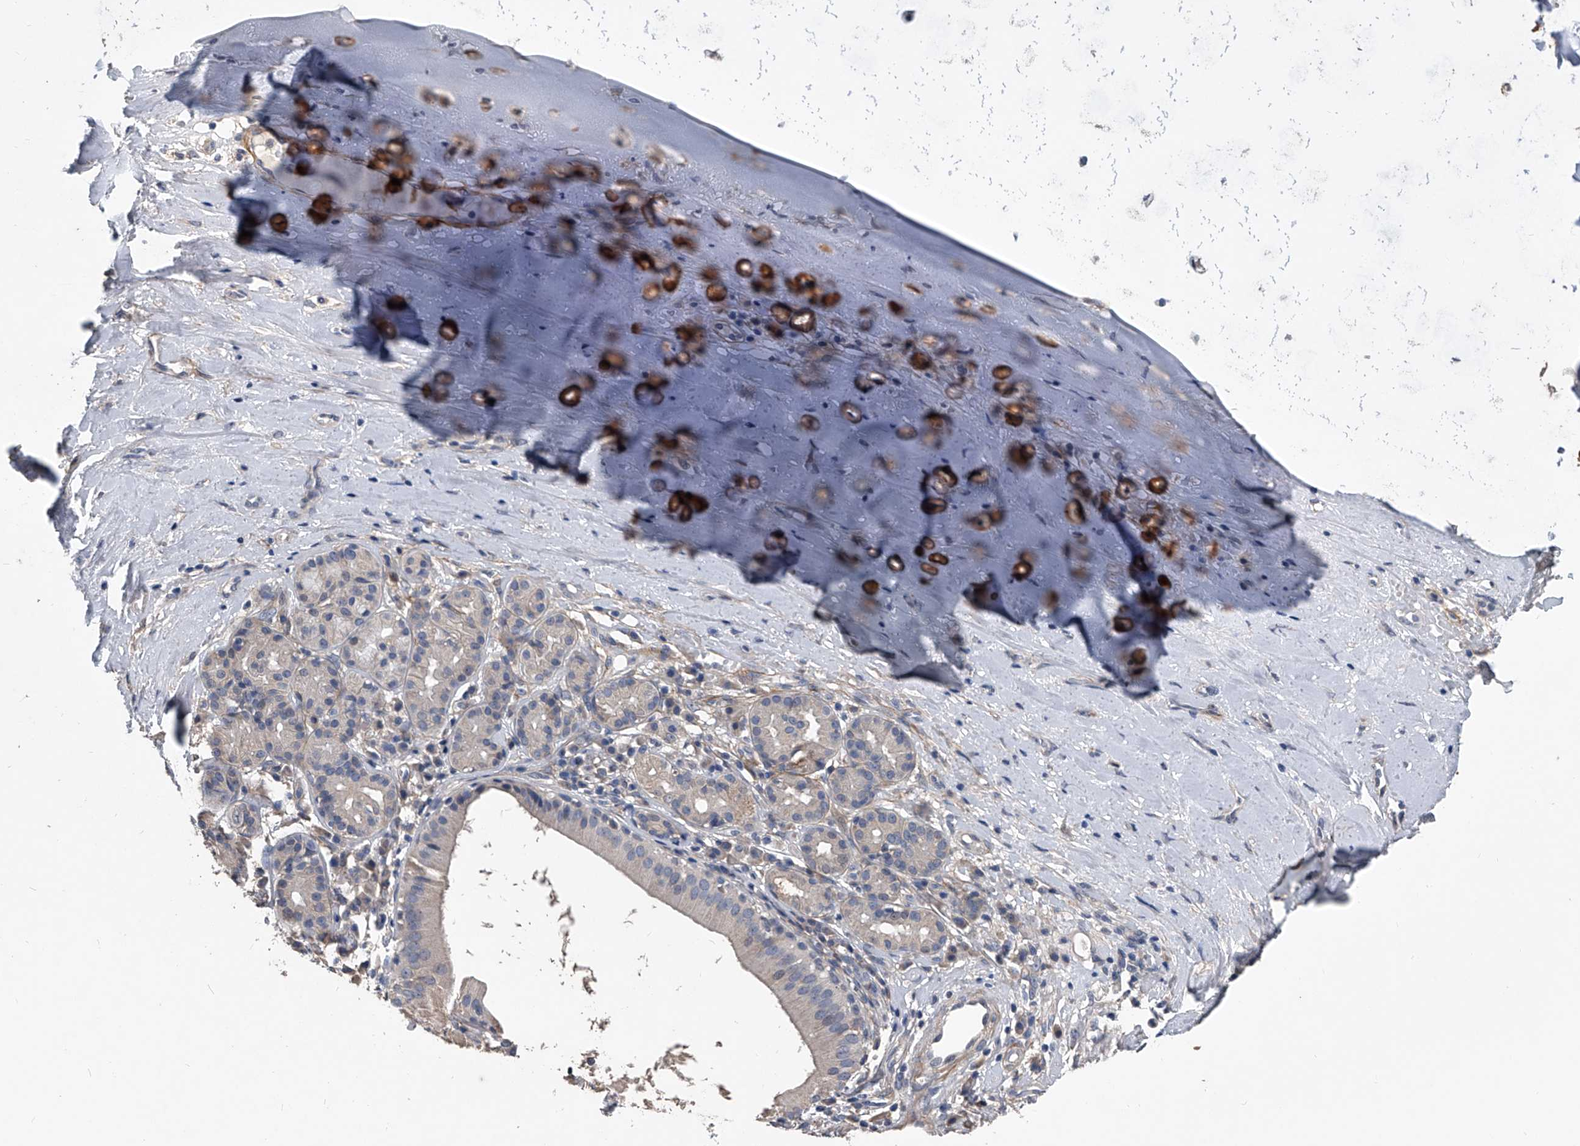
{"staining": {"intensity": "negative", "quantity": "none", "location": "none"}, "tissue": "adipose tissue", "cell_type": "Adipocytes", "image_type": "normal", "snomed": [{"axis": "morphology", "description": "Normal tissue, NOS"}, {"axis": "morphology", "description": "Basal cell carcinoma"}, {"axis": "topography", "description": "Cartilage tissue"}, {"axis": "topography", "description": "Nasopharynx"}, {"axis": "topography", "description": "Oral tissue"}], "caption": "Immunohistochemistry (IHC) photomicrograph of benign adipose tissue: adipose tissue stained with DAB exhibits no significant protein expression in adipocytes. (DAB immunohistochemistry with hematoxylin counter stain).", "gene": "PHACTR1", "patient": {"sex": "female", "age": 77}}